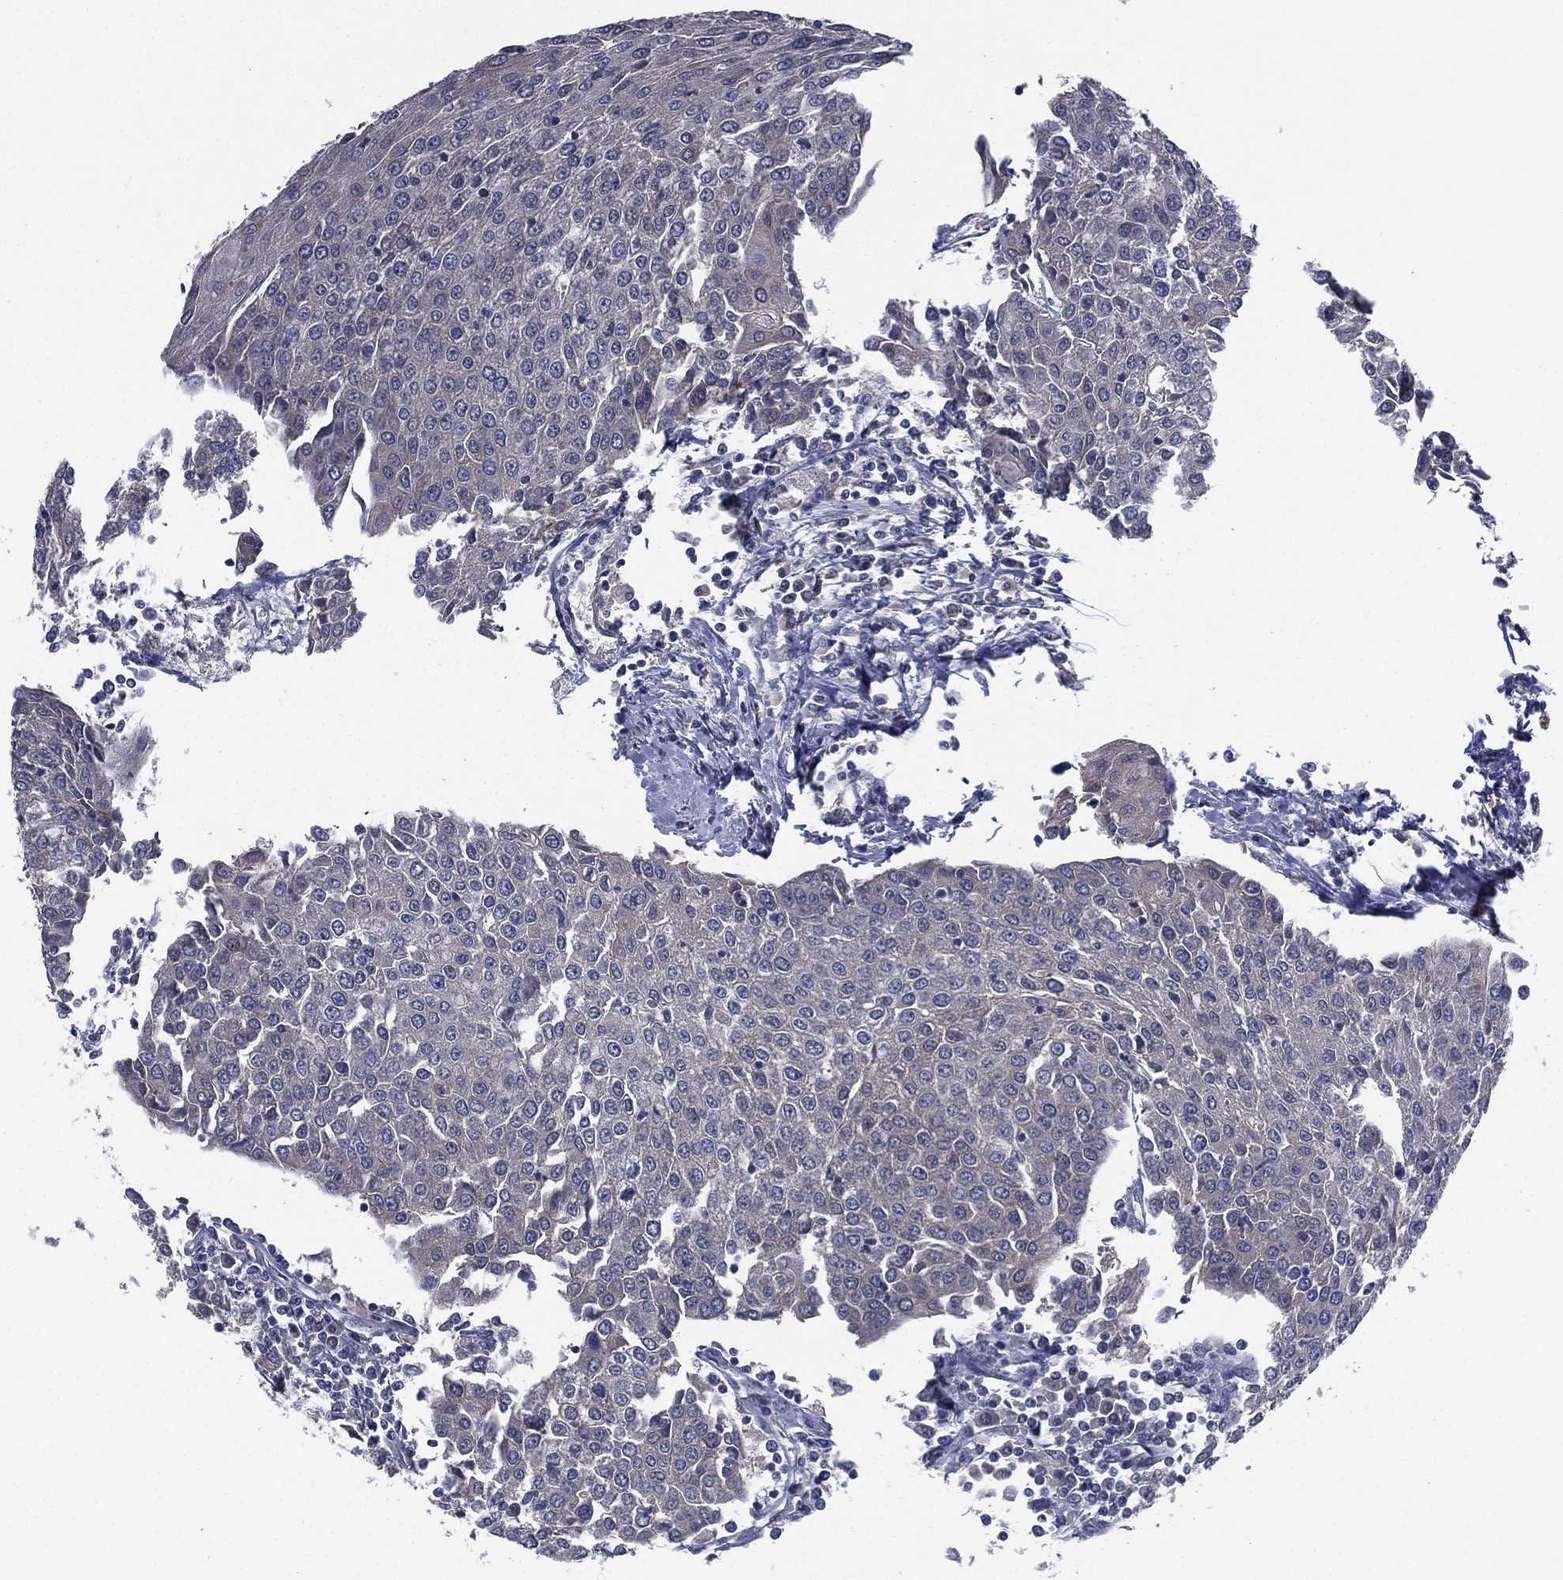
{"staining": {"intensity": "negative", "quantity": "none", "location": "none"}, "tissue": "urothelial cancer", "cell_type": "Tumor cells", "image_type": "cancer", "snomed": [{"axis": "morphology", "description": "Urothelial carcinoma, High grade"}, {"axis": "topography", "description": "Urinary bladder"}], "caption": "A photomicrograph of urothelial cancer stained for a protein exhibits no brown staining in tumor cells.", "gene": "MPP7", "patient": {"sex": "female", "age": 85}}